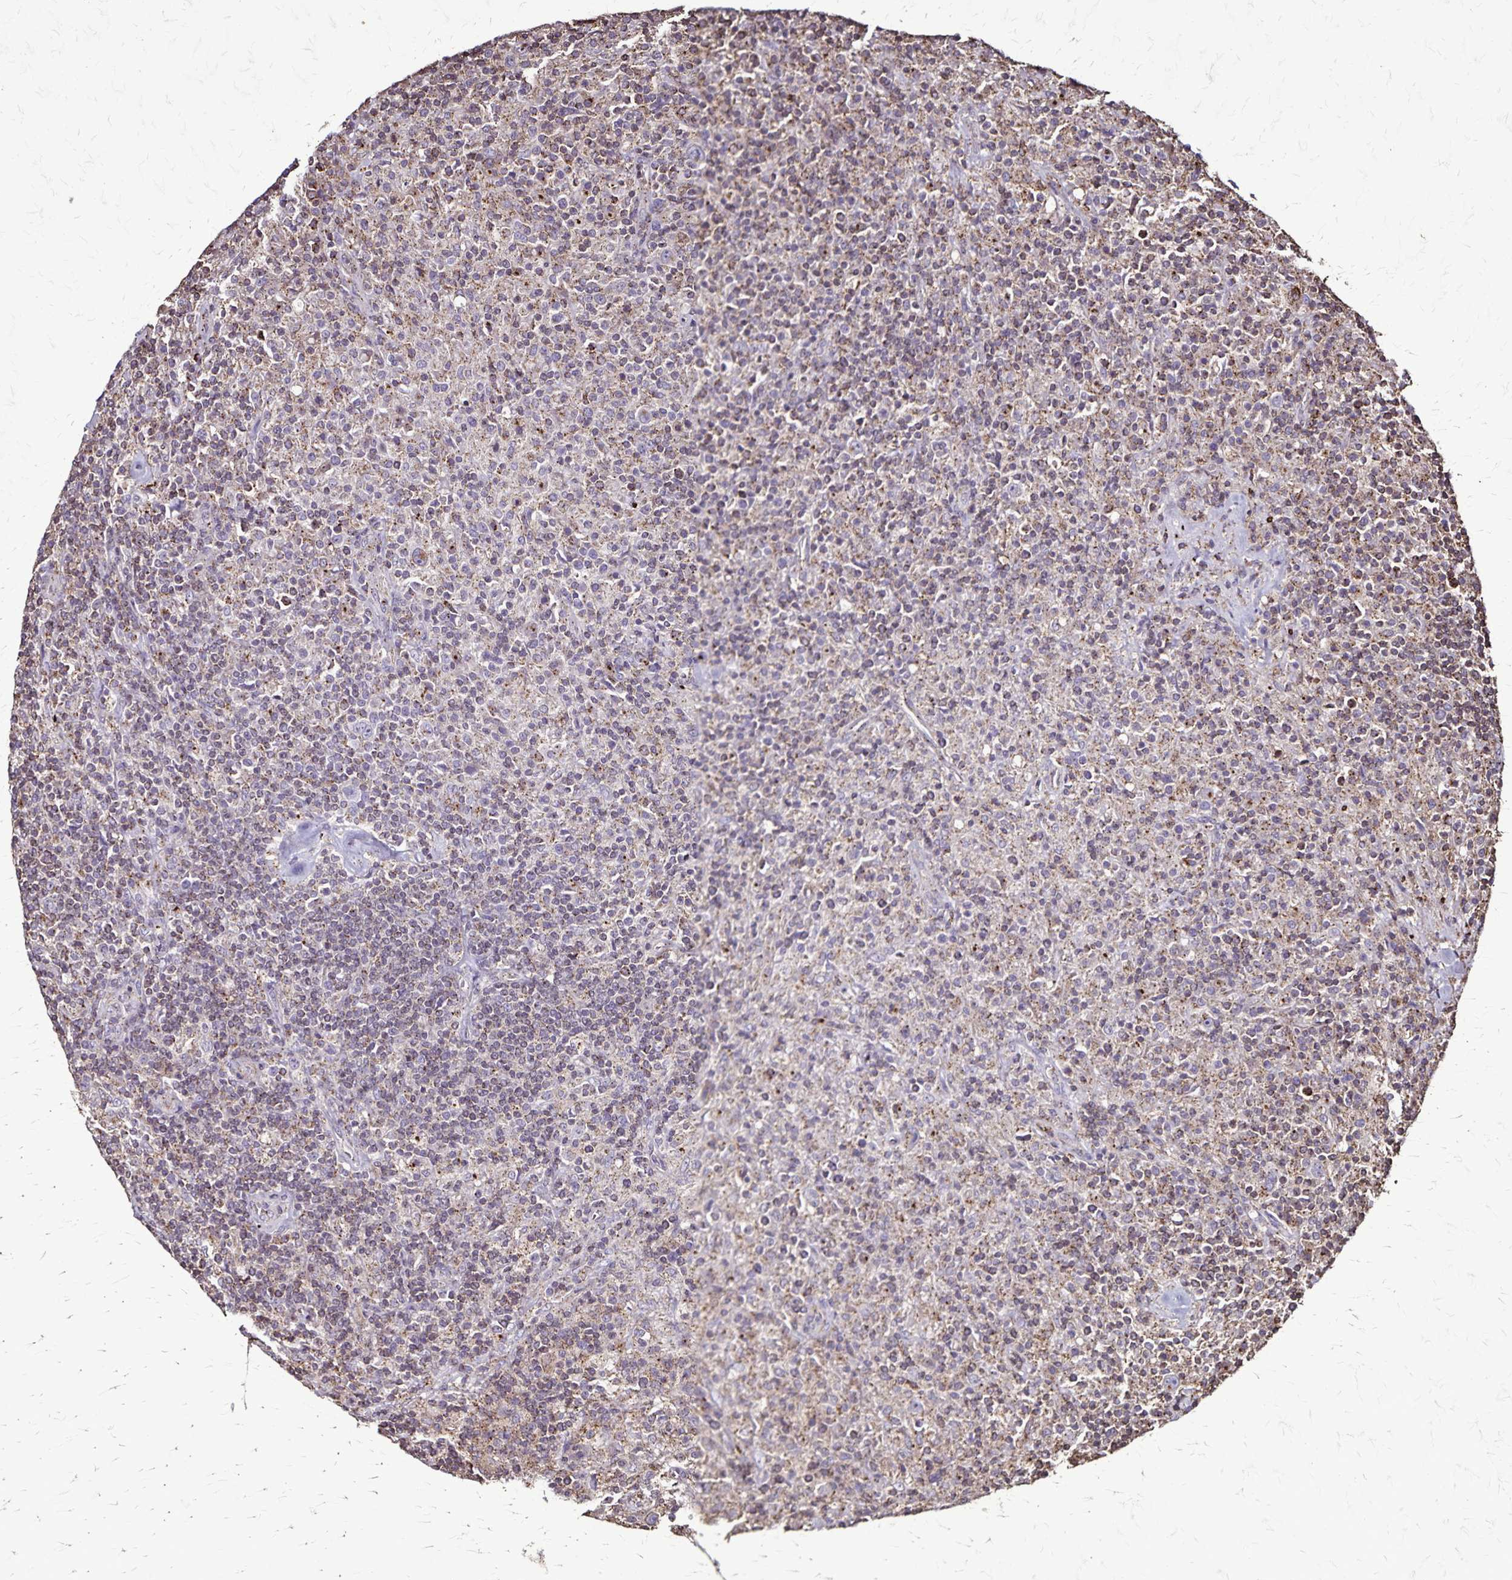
{"staining": {"intensity": "negative", "quantity": "none", "location": "none"}, "tissue": "lymphoma", "cell_type": "Tumor cells", "image_type": "cancer", "snomed": [{"axis": "morphology", "description": "Hodgkin's disease, NOS"}, {"axis": "topography", "description": "Lymph node"}], "caption": "Human Hodgkin's disease stained for a protein using immunohistochemistry (IHC) reveals no positivity in tumor cells.", "gene": "CHMP1B", "patient": {"sex": "male", "age": 70}}